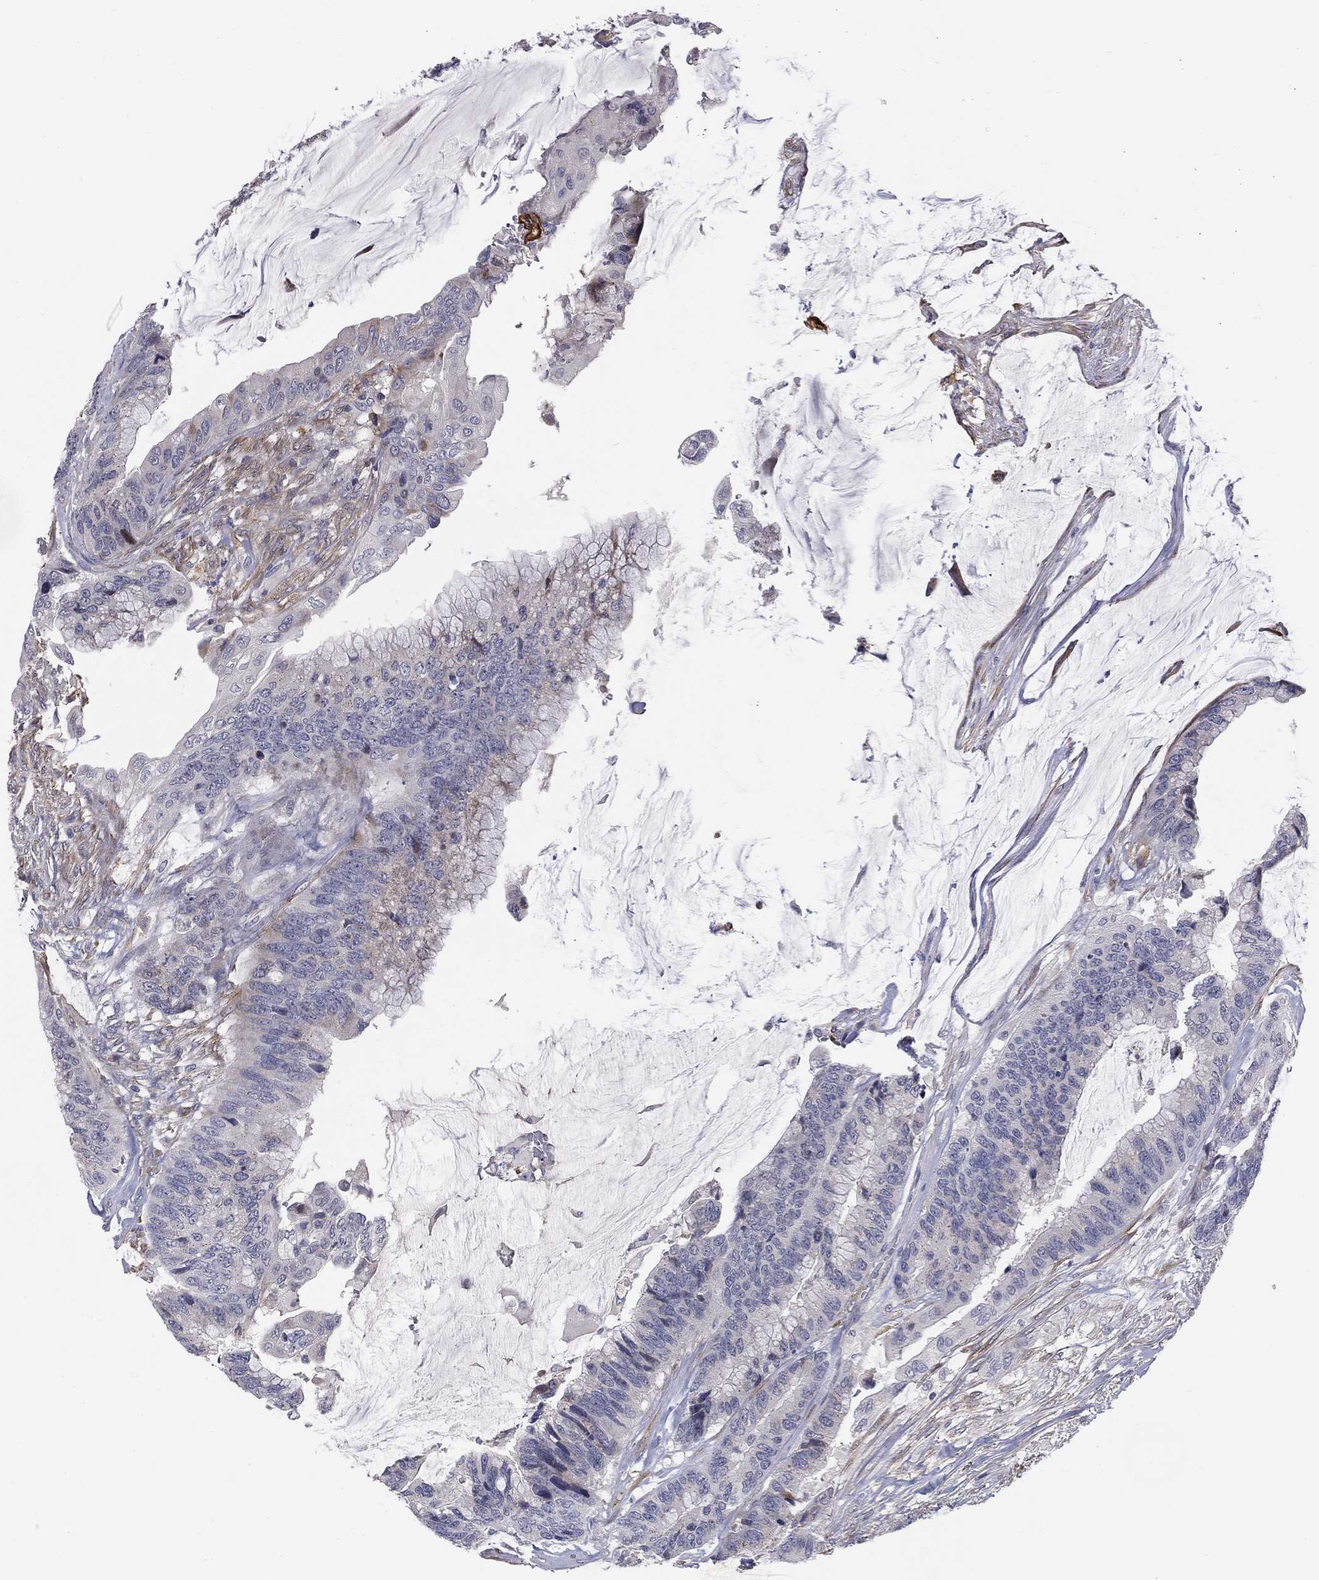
{"staining": {"intensity": "negative", "quantity": "none", "location": "none"}, "tissue": "colorectal cancer", "cell_type": "Tumor cells", "image_type": "cancer", "snomed": [{"axis": "morphology", "description": "Adenocarcinoma, NOS"}, {"axis": "topography", "description": "Rectum"}], "caption": "The immunohistochemistry (IHC) photomicrograph has no significant expression in tumor cells of colorectal cancer (adenocarcinoma) tissue. (DAB immunohistochemistry visualized using brightfield microscopy, high magnification).", "gene": "KRT5", "patient": {"sex": "female", "age": 59}}